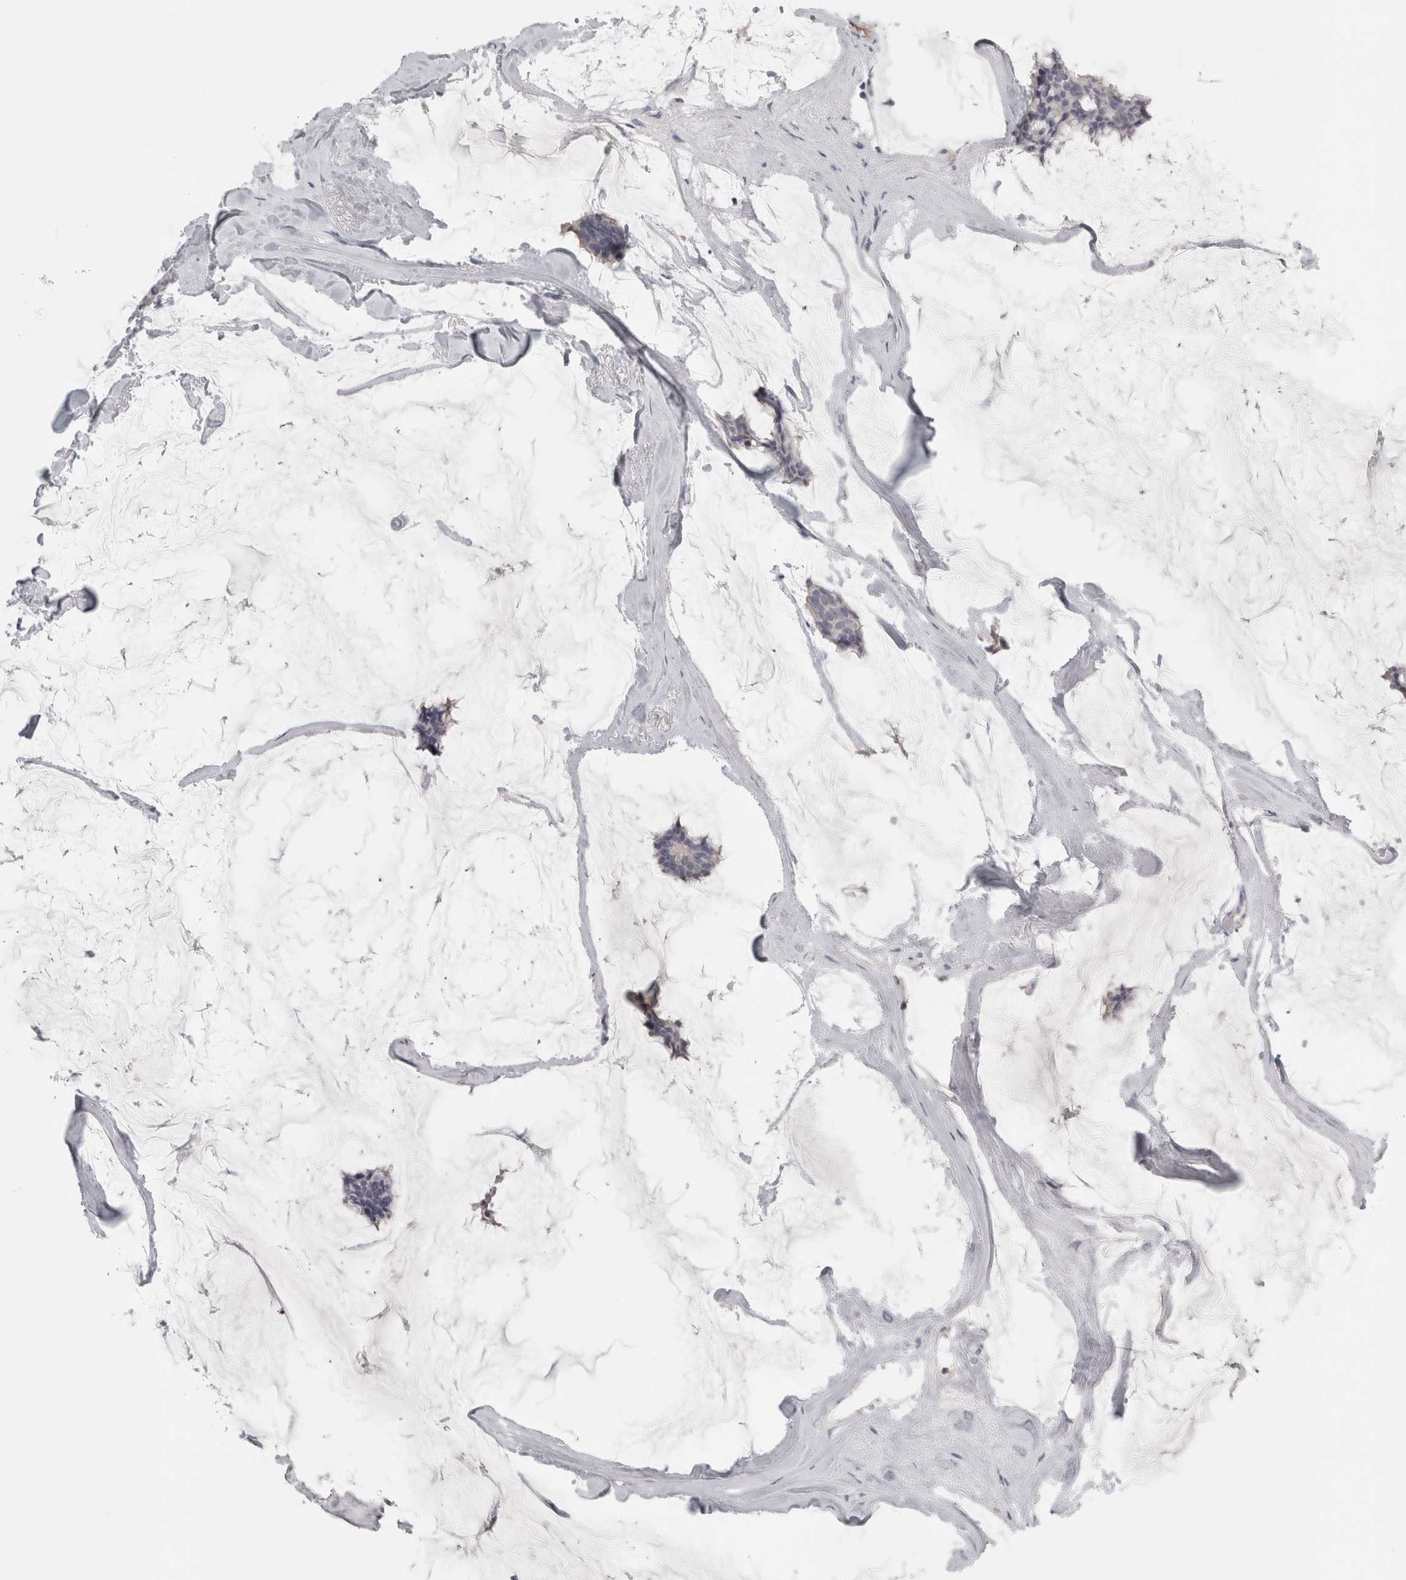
{"staining": {"intensity": "negative", "quantity": "none", "location": "none"}, "tissue": "breast cancer", "cell_type": "Tumor cells", "image_type": "cancer", "snomed": [{"axis": "morphology", "description": "Duct carcinoma"}, {"axis": "topography", "description": "Breast"}], "caption": "This is a histopathology image of IHC staining of breast infiltrating ductal carcinoma, which shows no expression in tumor cells. (DAB (3,3'-diaminobenzidine) immunohistochemistry (IHC) visualized using brightfield microscopy, high magnification).", "gene": "FBLIM1", "patient": {"sex": "female", "age": 93}}